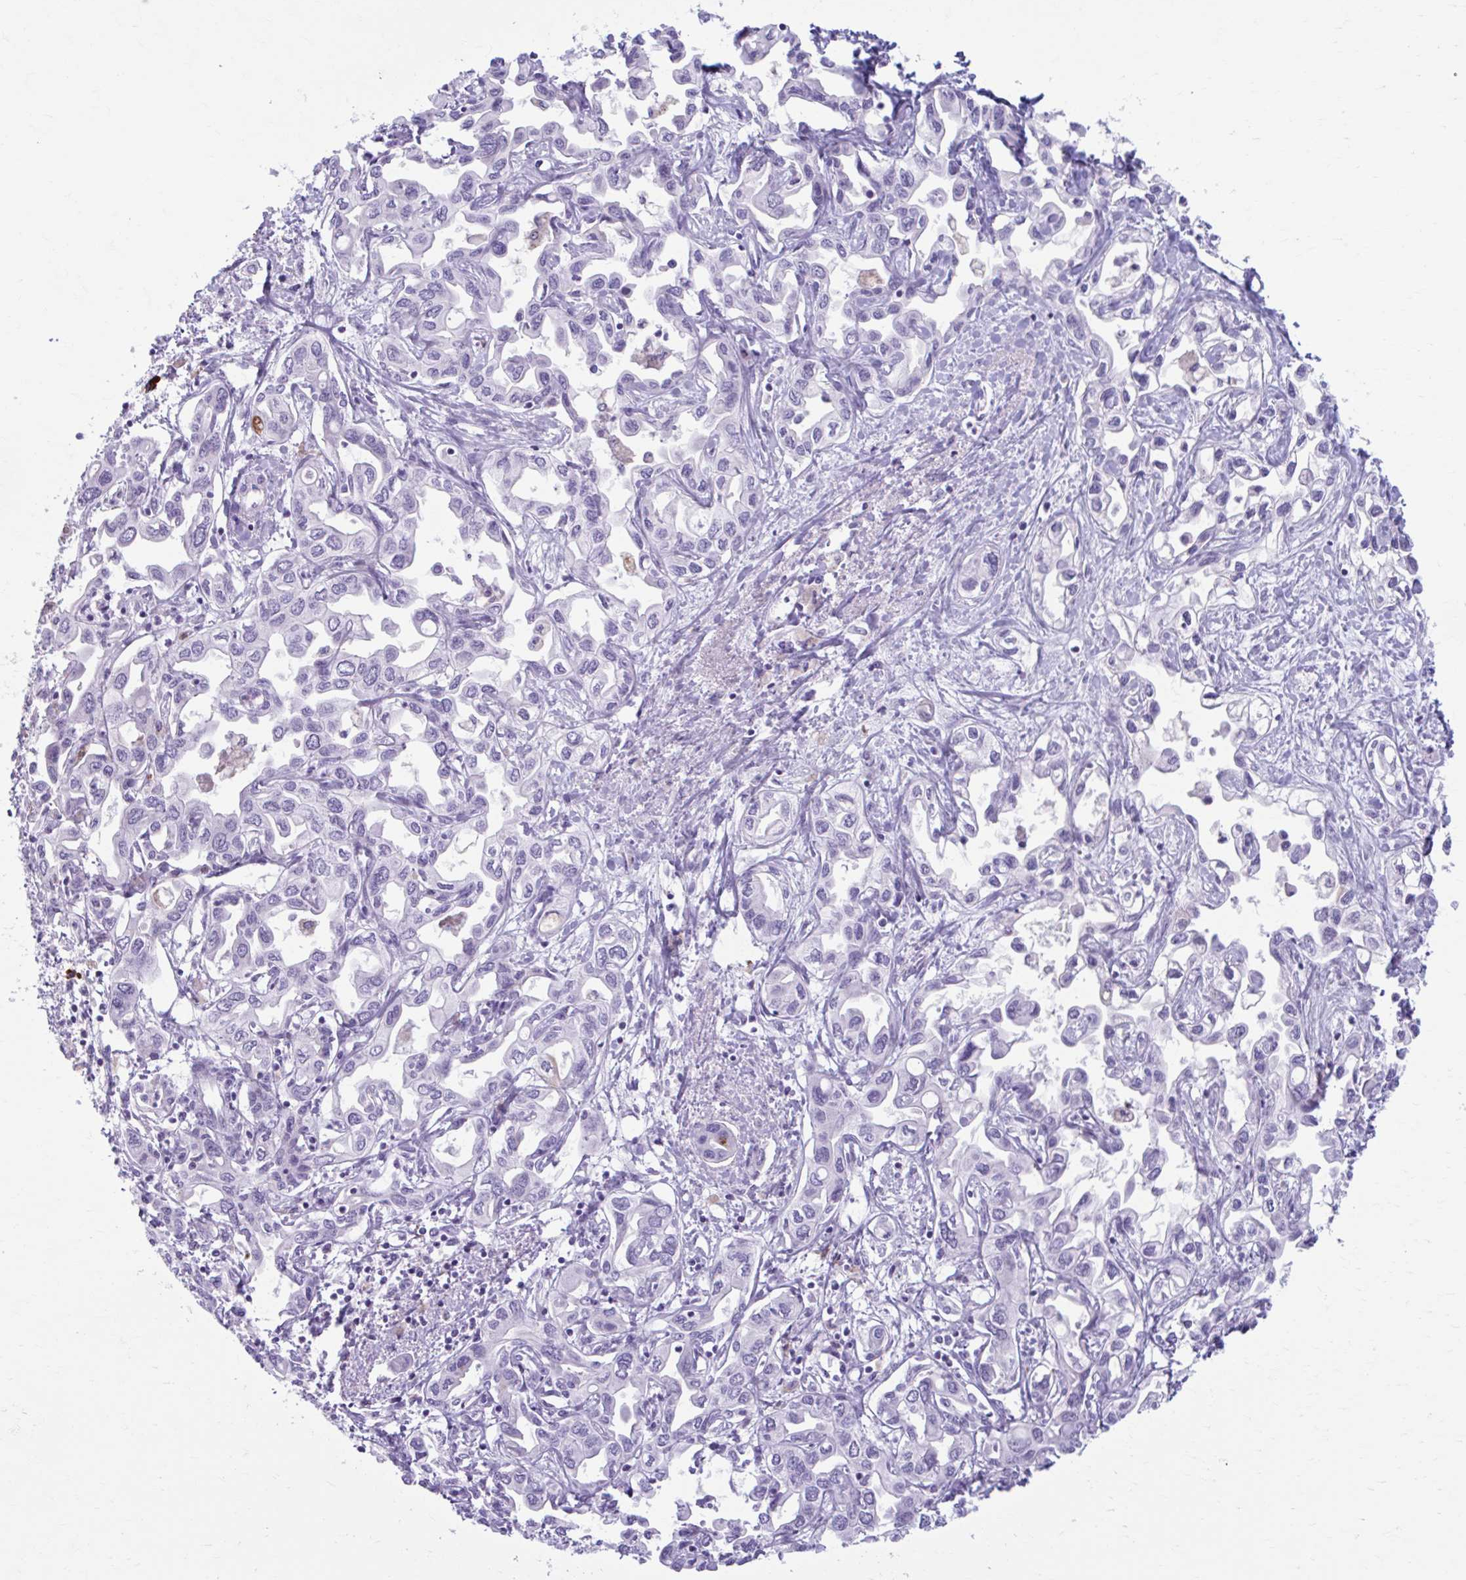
{"staining": {"intensity": "negative", "quantity": "none", "location": "none"}, "tissue": "liver cancer", "cell_type": "Tumor cells", "image_type": "cancer", "snomed": [{"axis": "morphology", "description": "Cholangiocarcinoma"}, {"axis": "topography", "description": "Liver"}], "caption": "Photomicrograph shows no significant protein positivity in tumor cells of liver cancer.", "gene": "C12orf71", "patient": {"sex": "female", "age": 64}}